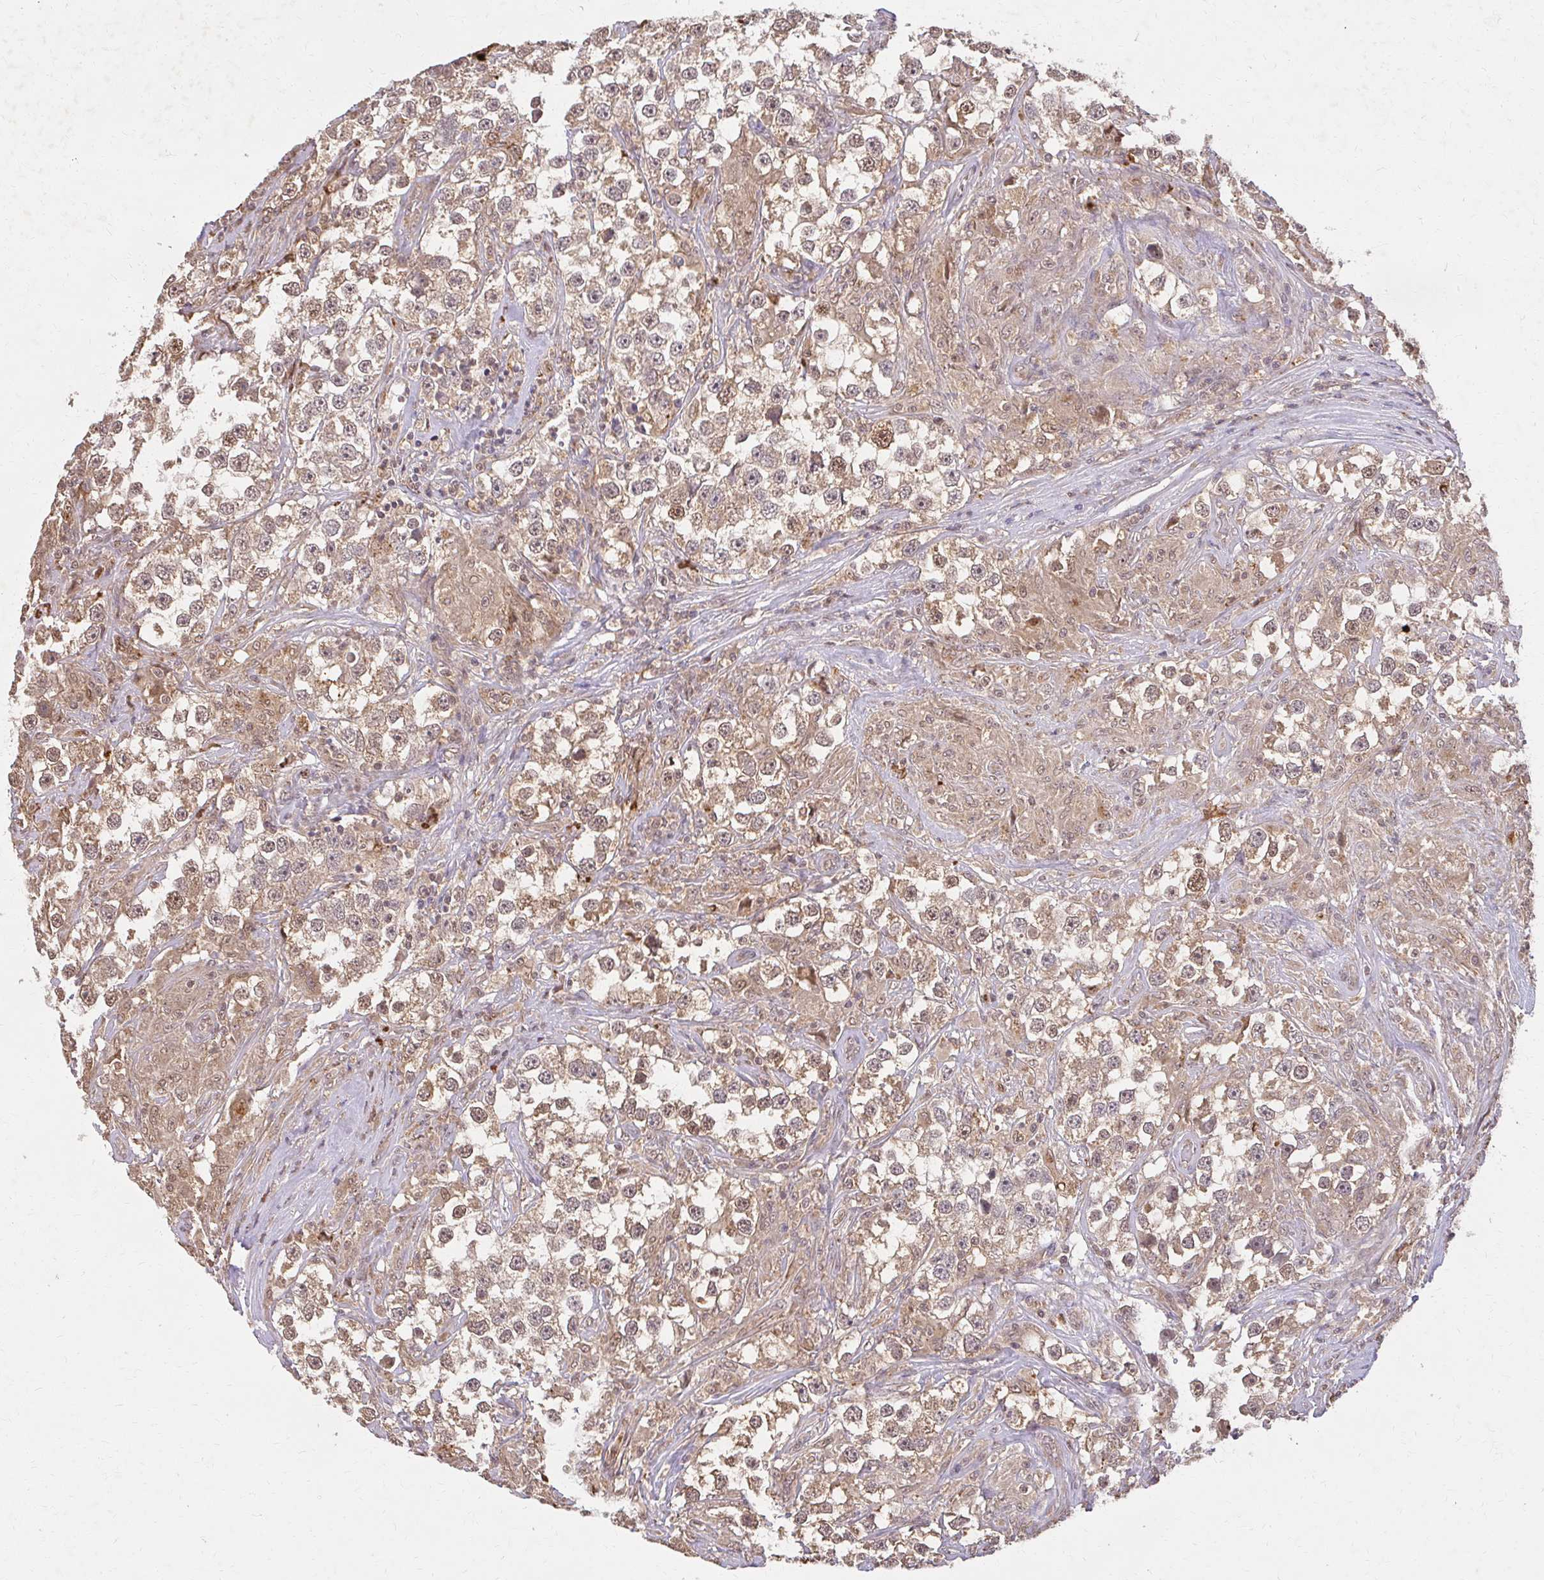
{"staining": {"intensity": "moderate", "quantity": ">75%", "location": "cytoplasmic/membranous,nuclear"}, "tissue": "testis cancer", "cell_type": "Tumor cells", "image_type": "cancer", "snomed": [{"axis": "morphology", "description": "Seminoma, NOS"}, {"axis": "topography", "description": "Testis"}], "caption": "Tumor cells display medium levels of moderate cytoplasmic/membranous and nuclear staining in approximately >75% of cells in testis cancer. (DAB IHC with brightfield microscopy, high magnification).", "gene": "LARS2", "patient": {"sex": "male", "age": 46}}